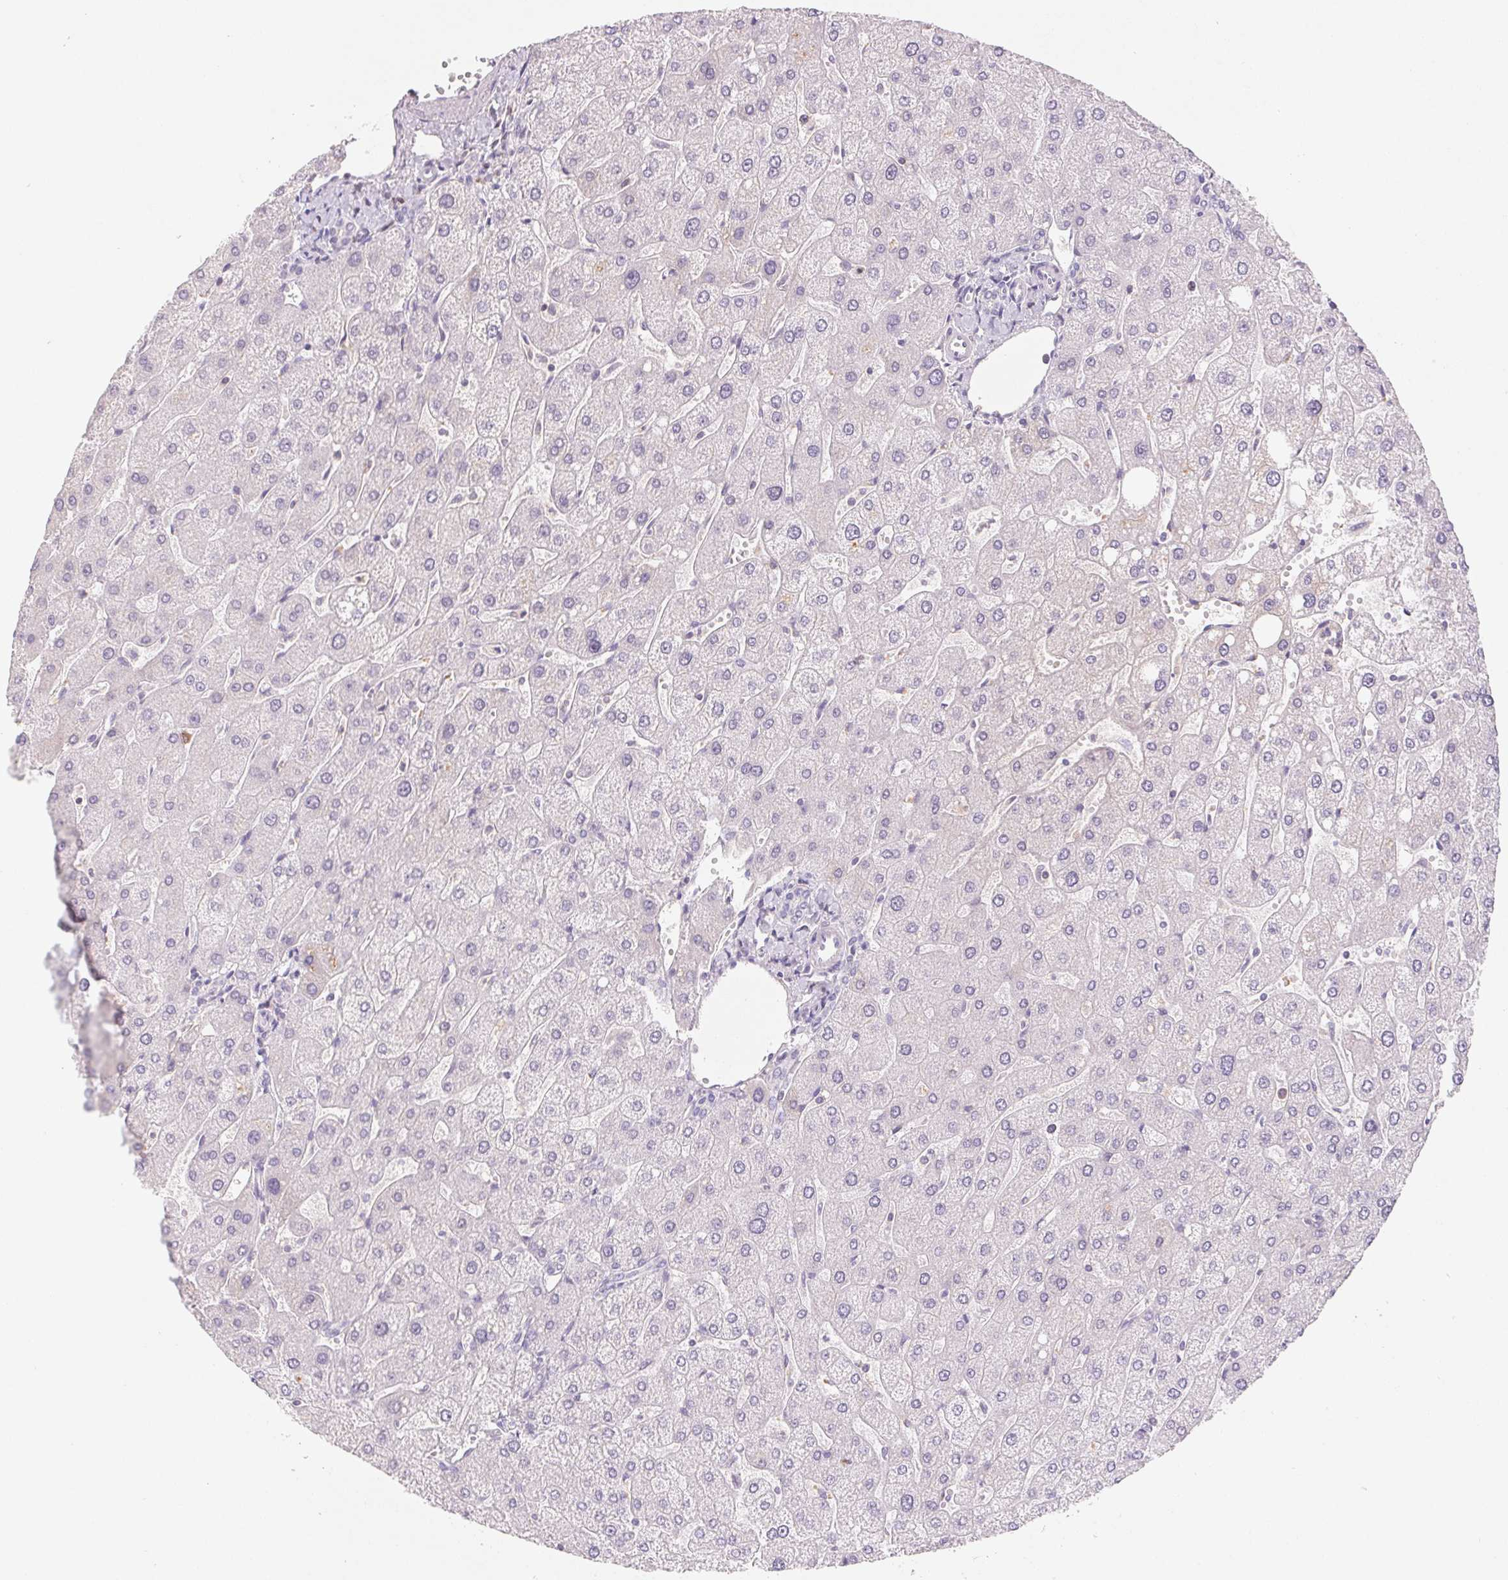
{"staining": {"intensity": "negative", "quantity": "none", "location": "none"}, "tissue": "liver", "cell_type": "Cholangiocytes", "image_type": "normal", "snomed": [{"axis": "morphology", "description": "Normal tissue, NOS"}, {"axis": "topography", "description": "Liver"}], "caption": "IHC of benign liver shows no staining in cholangiocytes.", "gene": "KIF26A", "patient": {"sex": "male", "age": 67}}